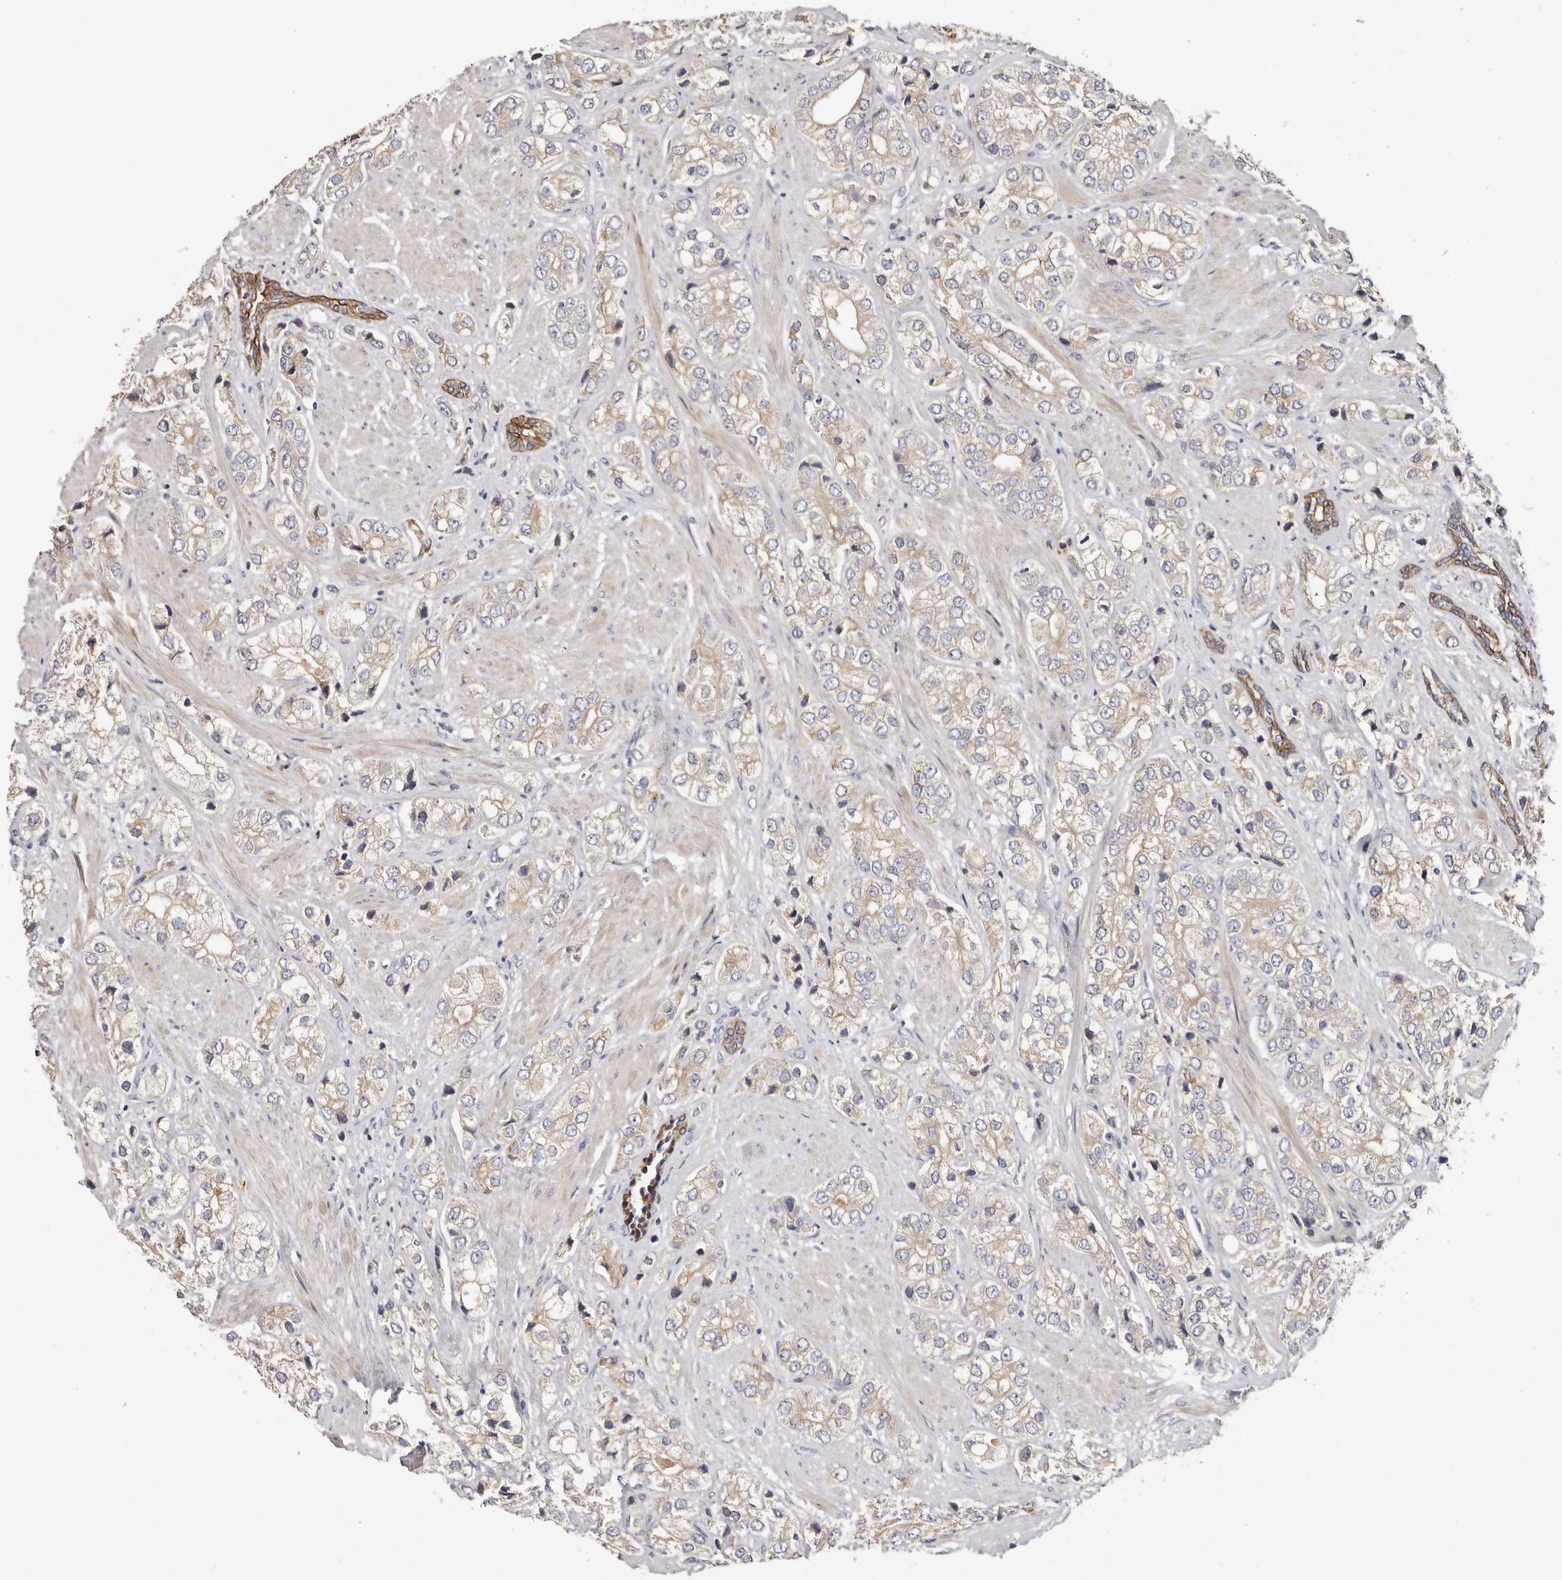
{"staining": {"intensity": "weak", "quantity": "25%-75%", "location": "cytoplasmic/membranous"}, "tissue": "prostate cancer", "cell_type": "Tumor cells", "image_type": "cancer", "snomed": [{"axis": "morphology", "description": "Adenocarcinoma, High grade"}, {"axis": "topography", "description": "Prostate"}], "caption": "This image reveals immunohistochemistry (IHC) staining of human adenocarcinoma (high-grade) (prostate), with low weak cytoplasmic/membranous positivity in approximately 25%-75% of tumor cells.", "gene": "STK16", "patient": {"sex": "male", "age": 50}}